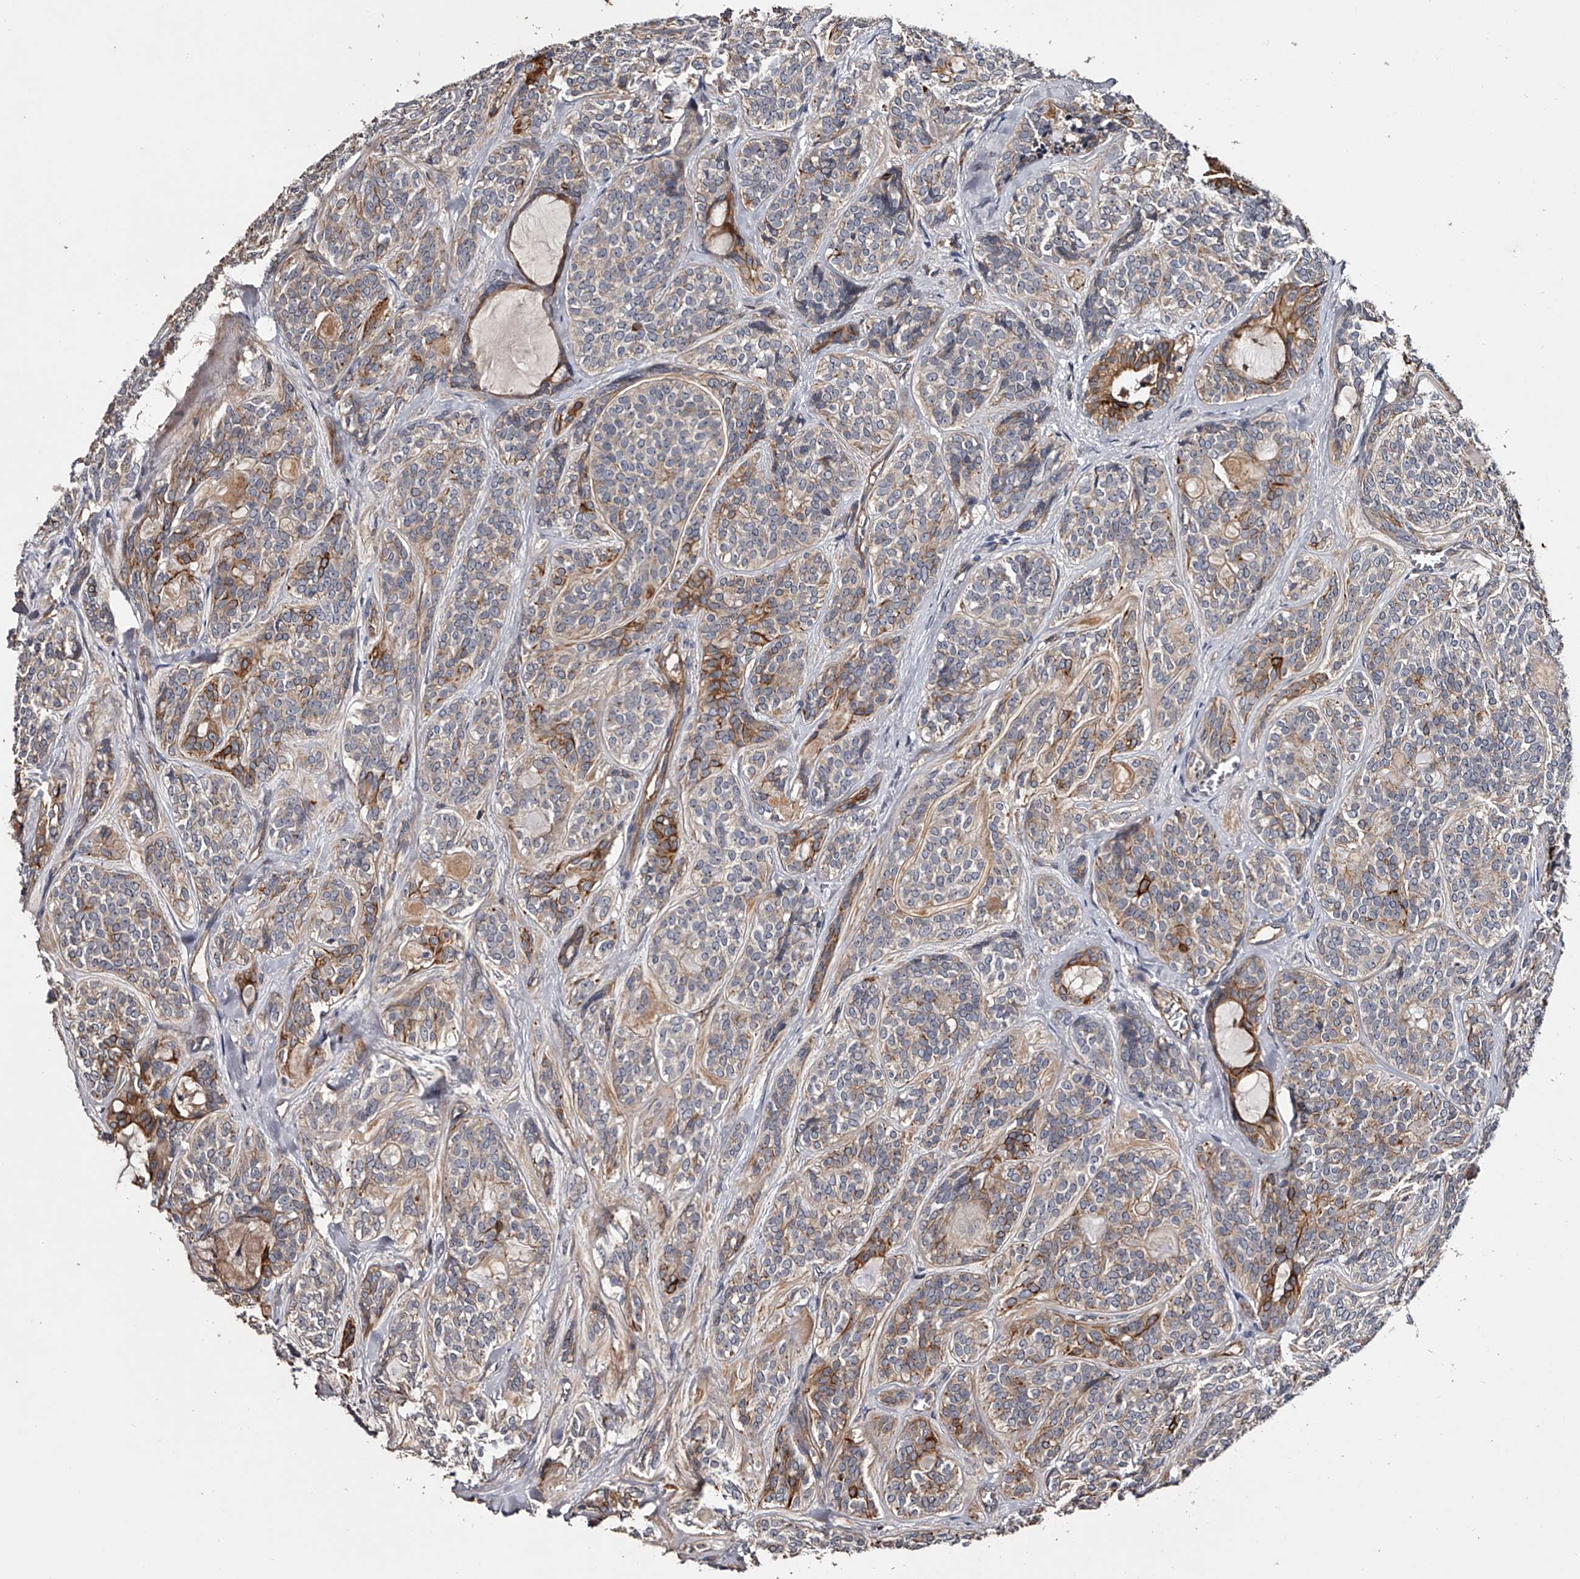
{"staining": {"intensity": "moderate", "quantity": "<25%", "location": "cytoplasmic/membranous"}, "tissue": "head and neck cancer", "cell_type": "Tumor cells", "image_type": "cancer", "snomed": [{"axis": "morphology", "description": "Adenocarcinoma, NOS"}, {"axis": "topography", "description": "Head-Neck"}], "caption": "The photomicrograph exhibits immunohistochemical staining of adenocarcinoma (head and neck). There is moderate cytoplasmic/membranous staining is present in approximately <25% of tumor cells.", "gene": "MDN1", "patient": {"sex": "male", "age": 66}}